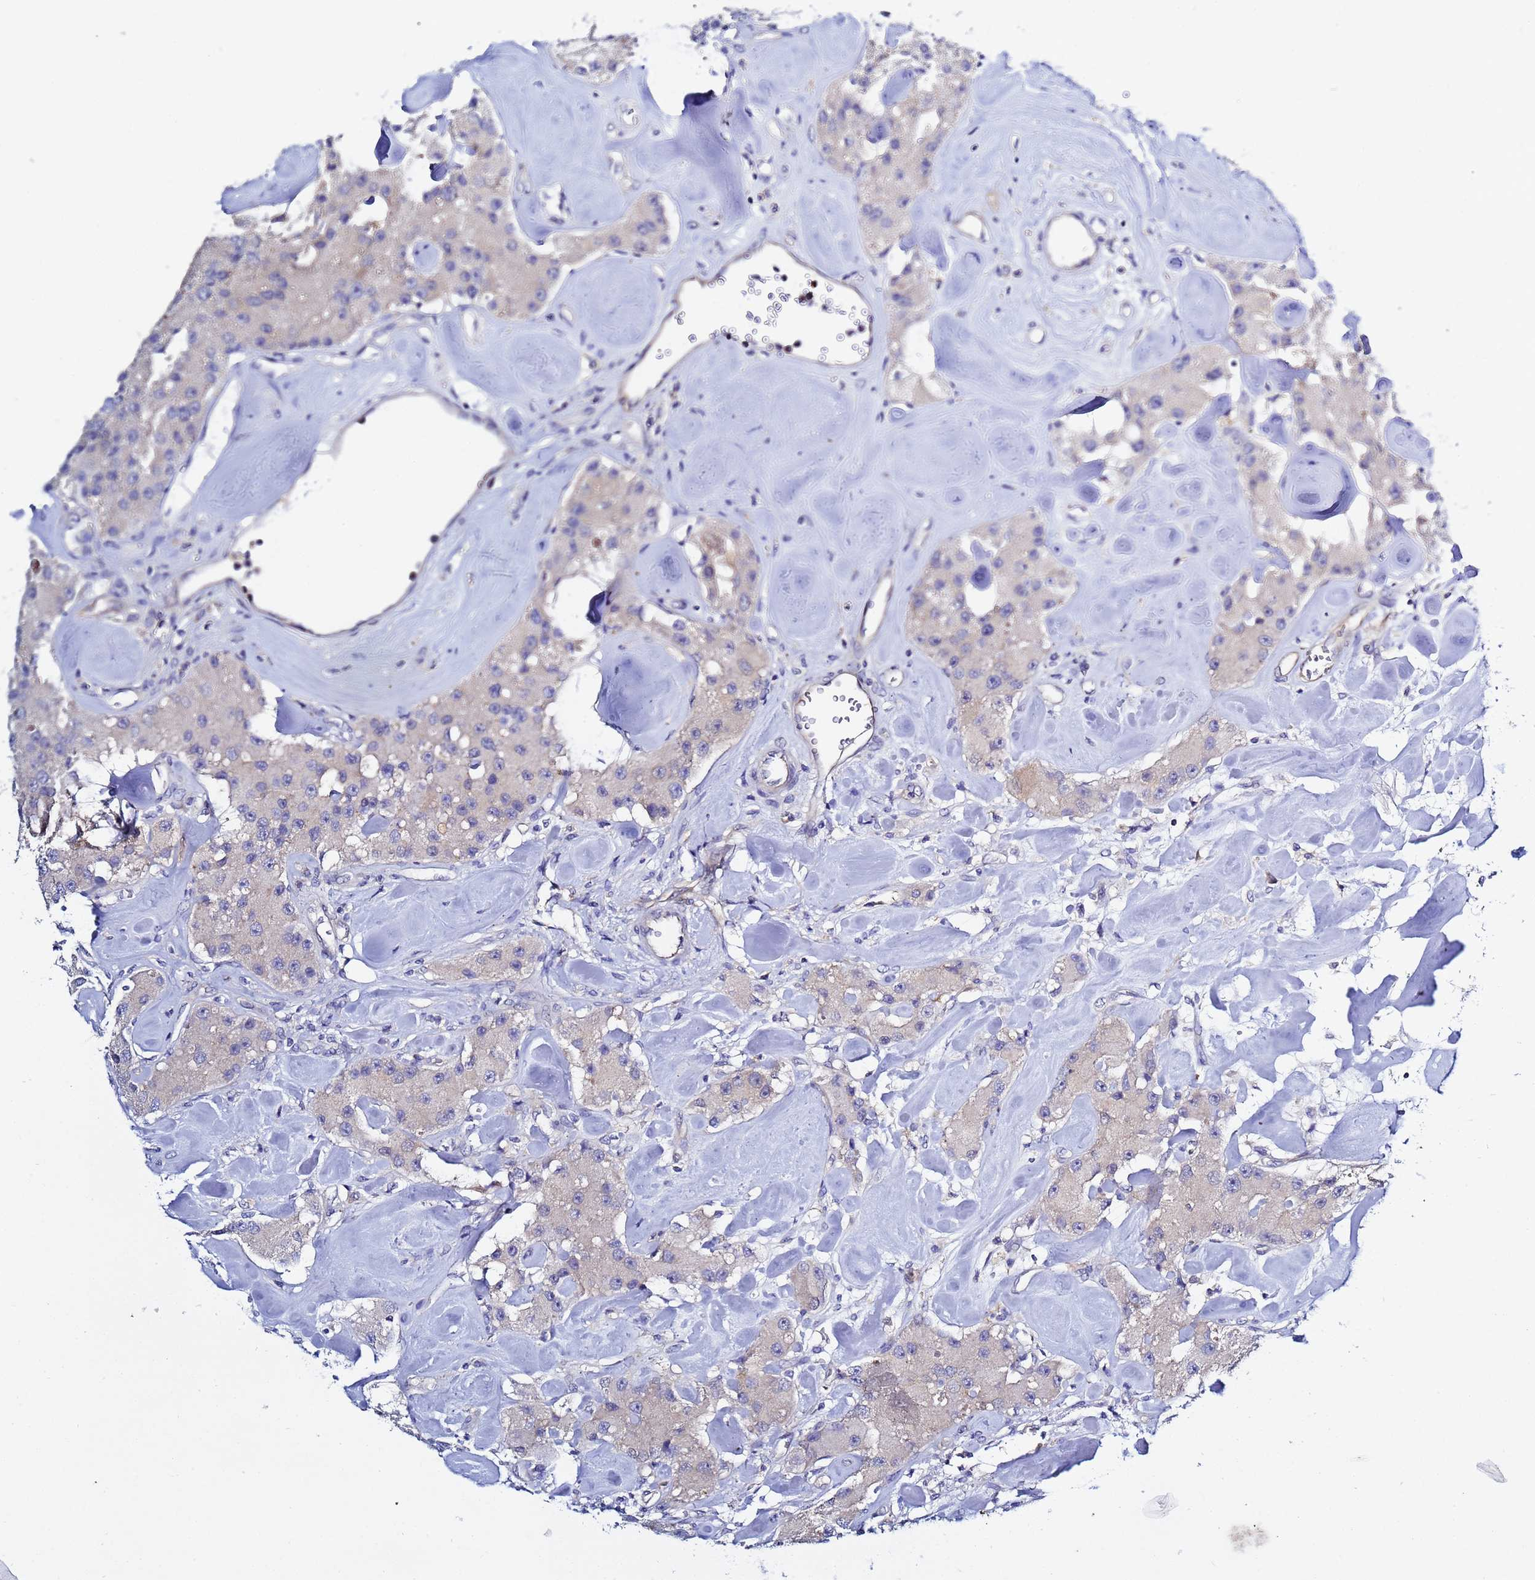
{"staining": {"intensity": "negative", "quantity": "none", "location": "none"}, "tissue": "carcinoid", "cell_type": "Tumor cells", "image_type": "cancer", "snomed": [{"axis": "morphology", "description": "Carcinoid, malignant, NOS"}, {"axis": "topography", "description": "Pancreas"}], "caption": "High magnification brightfield microscopy of carcinoid stained with DAB (brown) and counterstained with hematoxylin (blue): tumor cells show no significant staining.", "gene": "LENG1", "patient": {"sex": "male", "age": 41}}